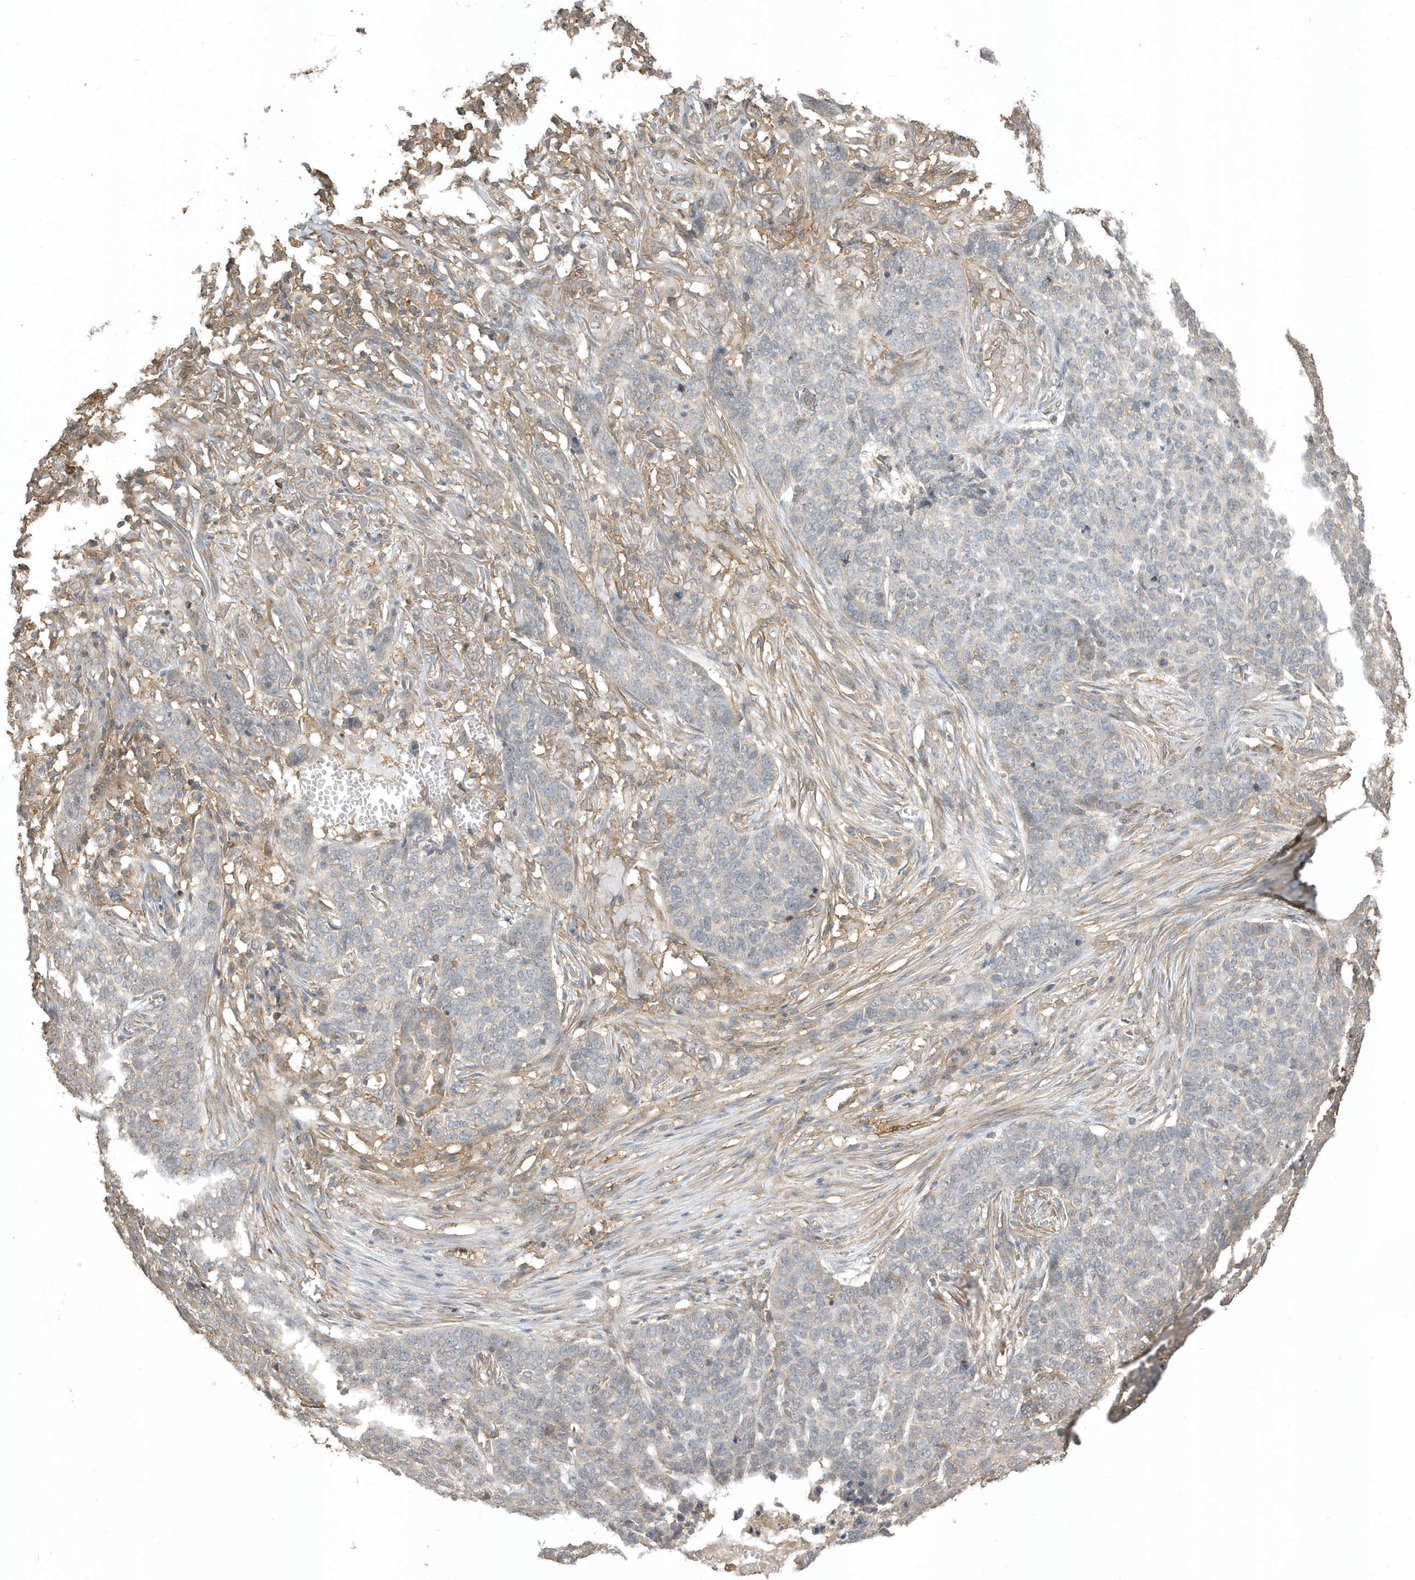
{"staining": {"intensity": "negative", "quantity": "none", "location": "none"}, "tissue": "skin cancer", "cell_type": "Tumor cells", "image_type": "cancer", "snomed": [{"axis": "morphology", "description": "Basal cell carcinoma"}, {"axis": "topography", "description": "Skin"}], "caption": "High magnification brightfield microscopy of skin cancer (basal cell carcinoma) stained with DAB (brown) and counterstained with hematoxylin (blue): tumor cells show no significant positivity.", "gene": "ZBTB8A", "patient": {"sex": "male", "age": 85}}